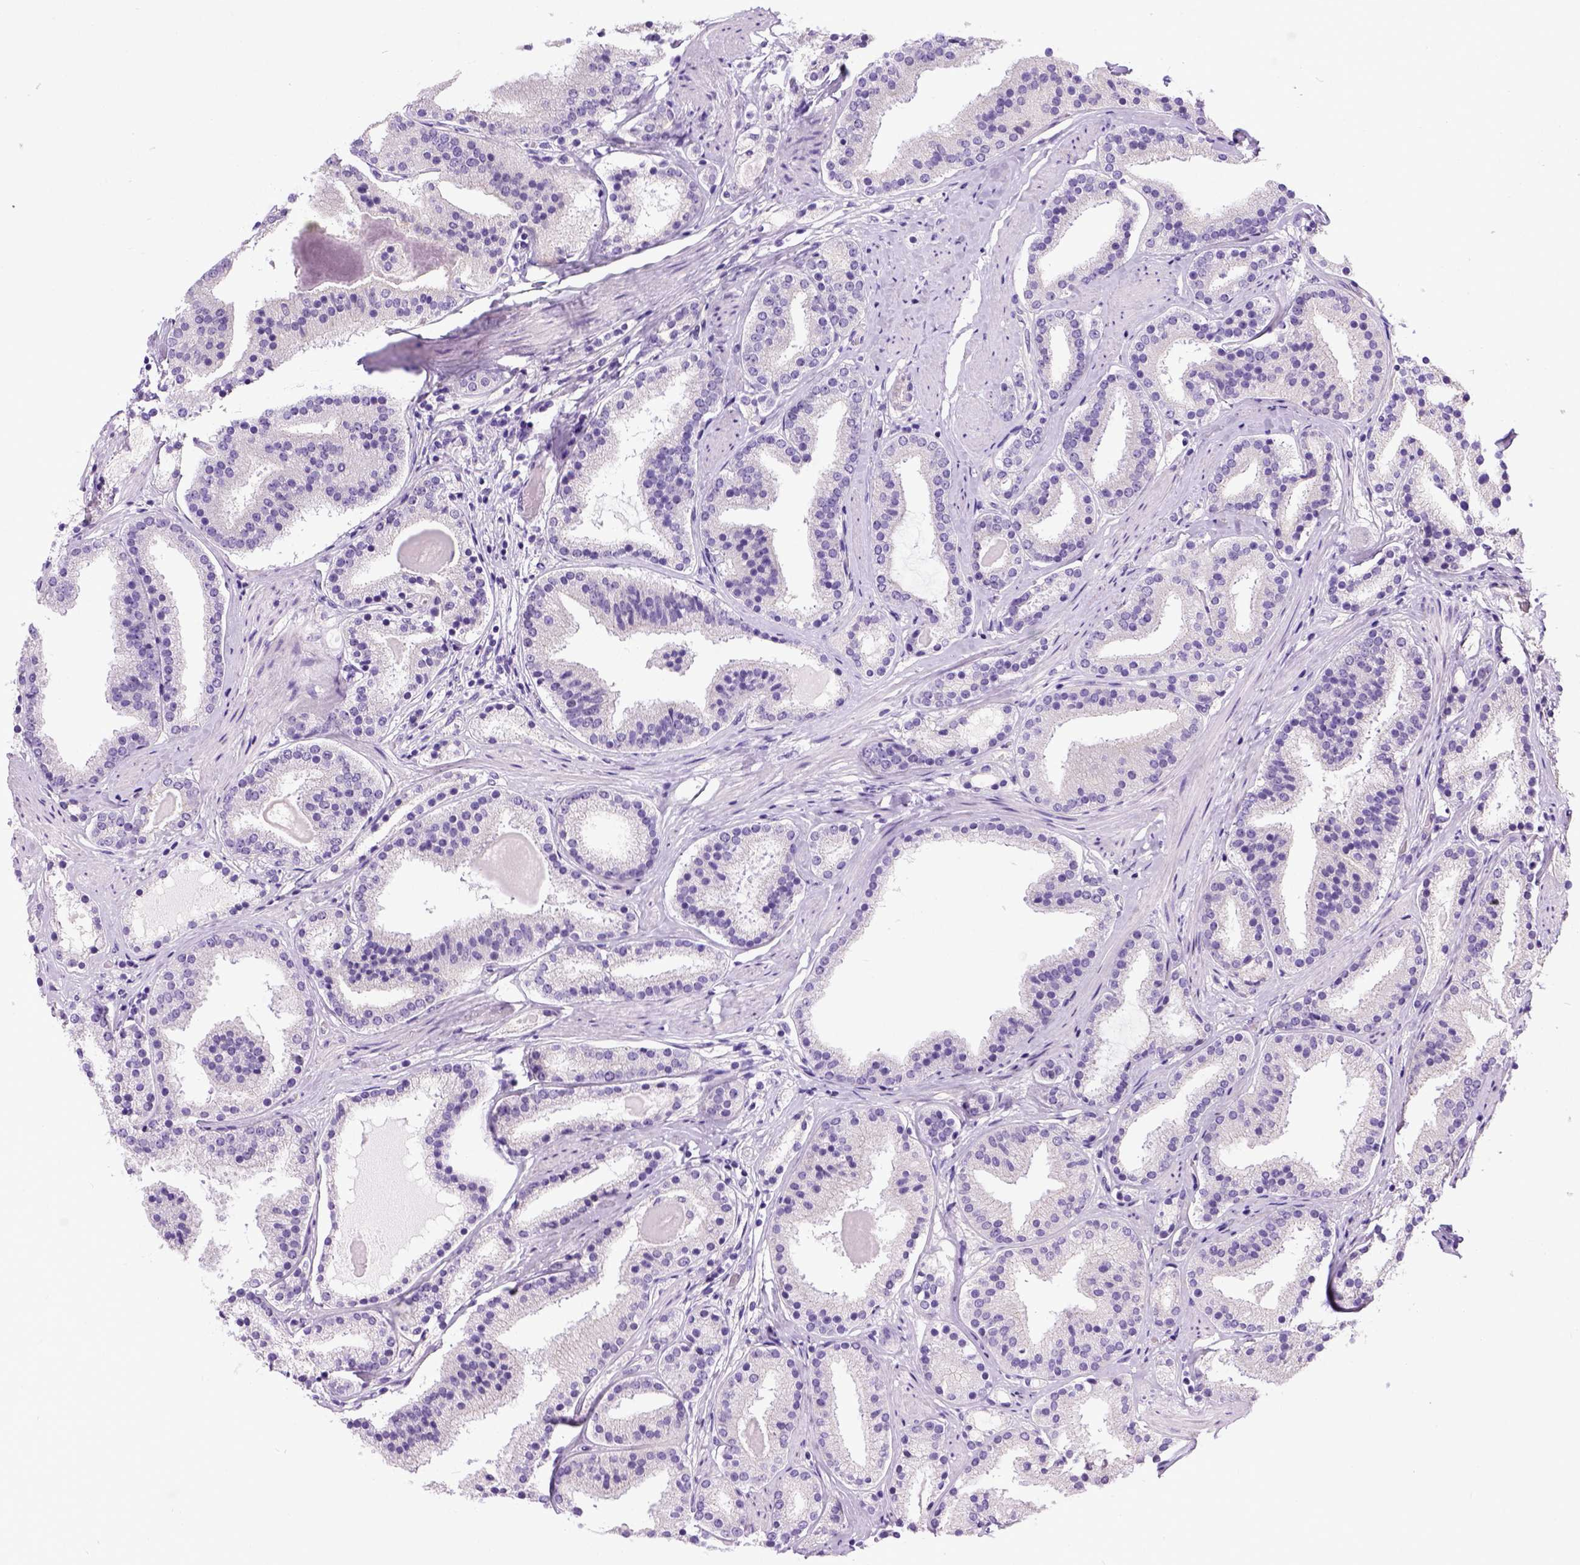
{"staining": {"intensity": "negative", "quantity": "none", "location": "none"}, "tissue": "prostate cancer", "cell_type": "Tumor cells", "image_type": "cancer", "snomed": [{"axis": "morphology", "description": "Adenocarcinoma, High grade"}, {"axis": "topography", "description": "Prostate"}], "caption": "This is an immunohistochemistry micrograph of prostate adenocarcinoma (high-grade). There is no positivity in tumor cells.", "gene": "NEK5", "patient": {"sex": "male", "age": 63}}